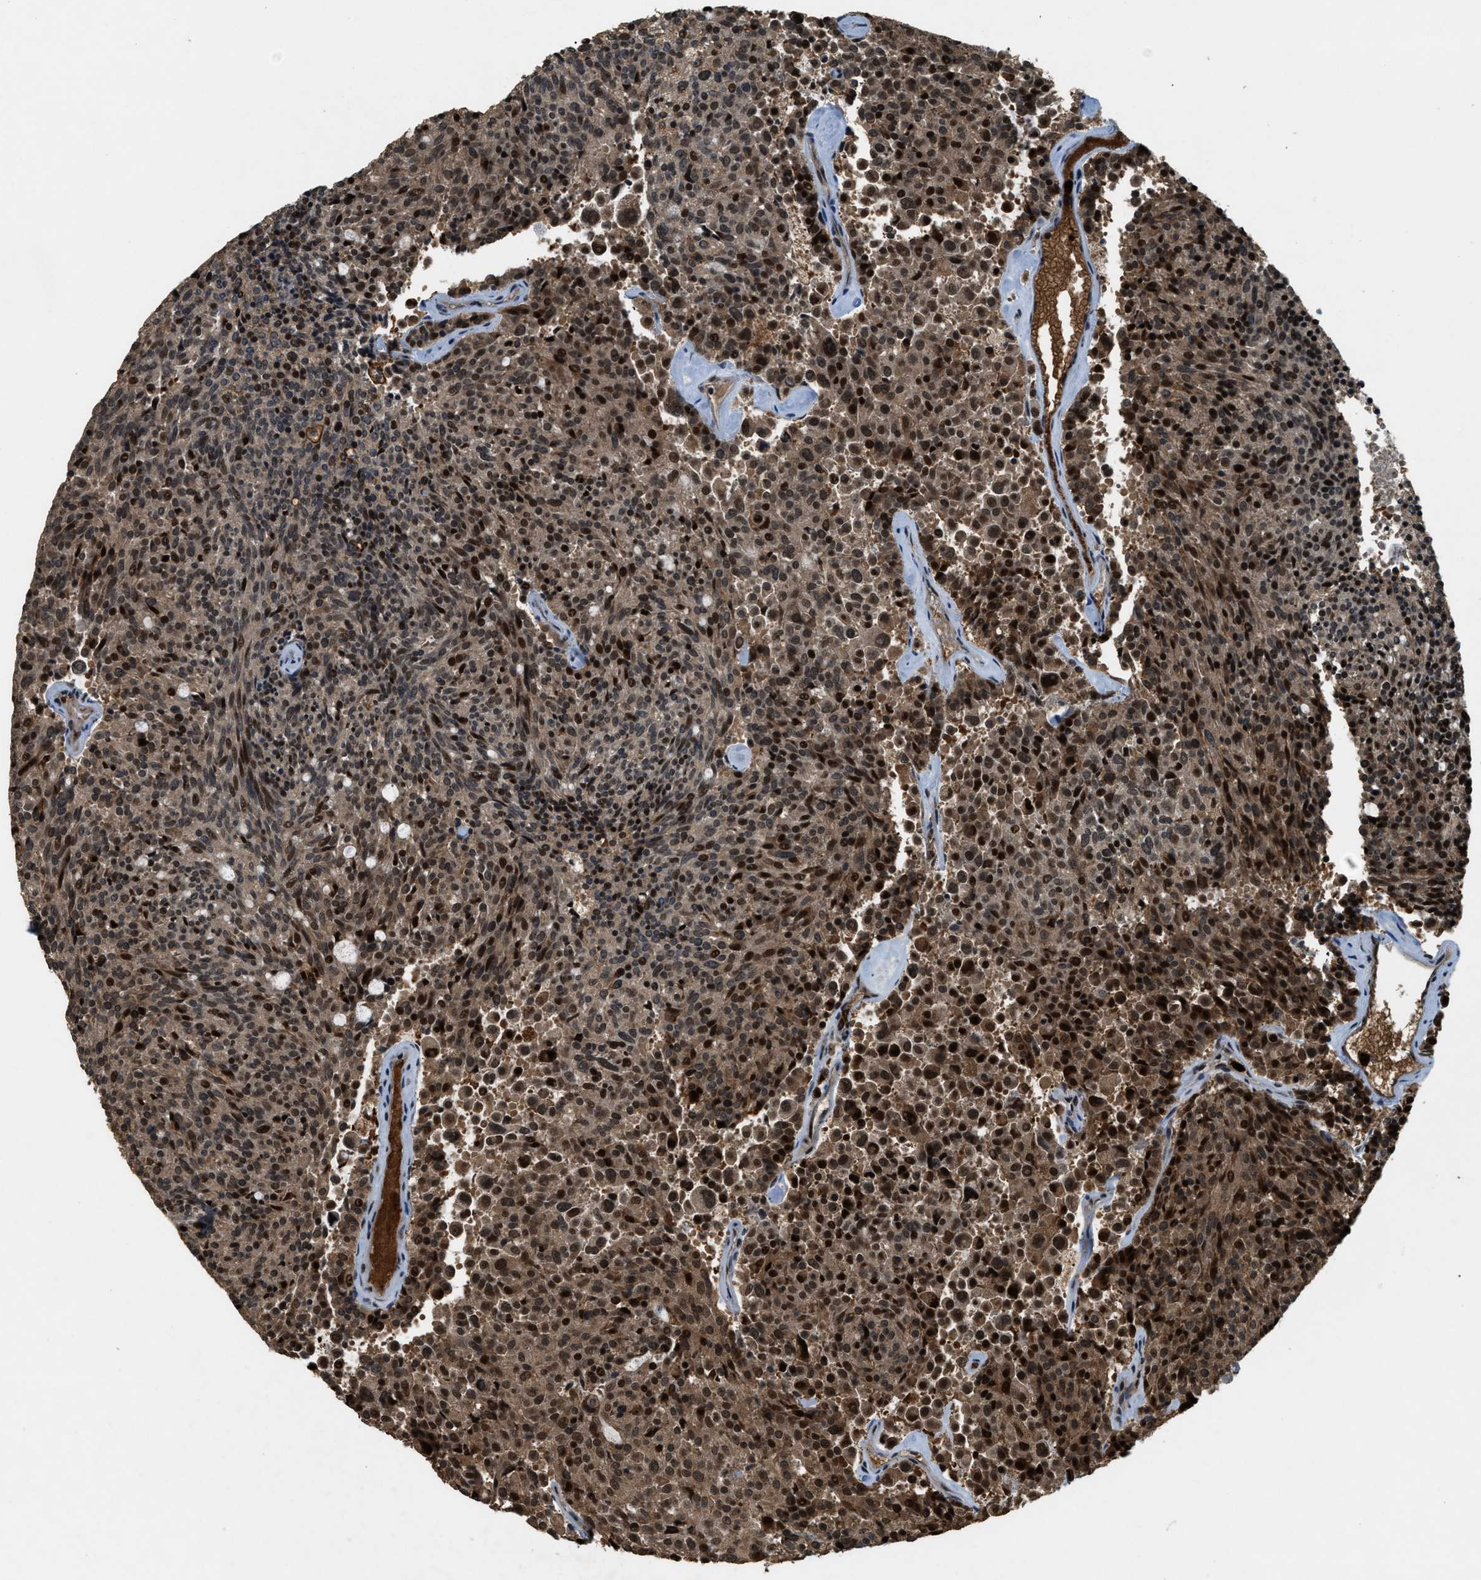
{"staining": {"intensity": "strong", "quantity": ">75%", "location": "cytoplasmic/membranous,nuclear"}, "tissue": "carcinoid", "cell_type": "Tumor cells", "image_type": "cancer", "snomed": [{"axis": "morphology", "description": "Carcinoid, malignant, NOS"}, {"axis": "topography", "description": "Pancreas"}], "caption": "A high amount of strong cytoplasmic/membranous and nuclear staining is seen in about >75% of tumor cells in carcinoid tissue. The staining was performed using DAB (3,3'-diaminobenzidine), with brown indicating positive protein expression. Nuclei are stained blue with hematoxylin.", "gene": "RNF141", "patient": {"sex": "female", "age": 54}}